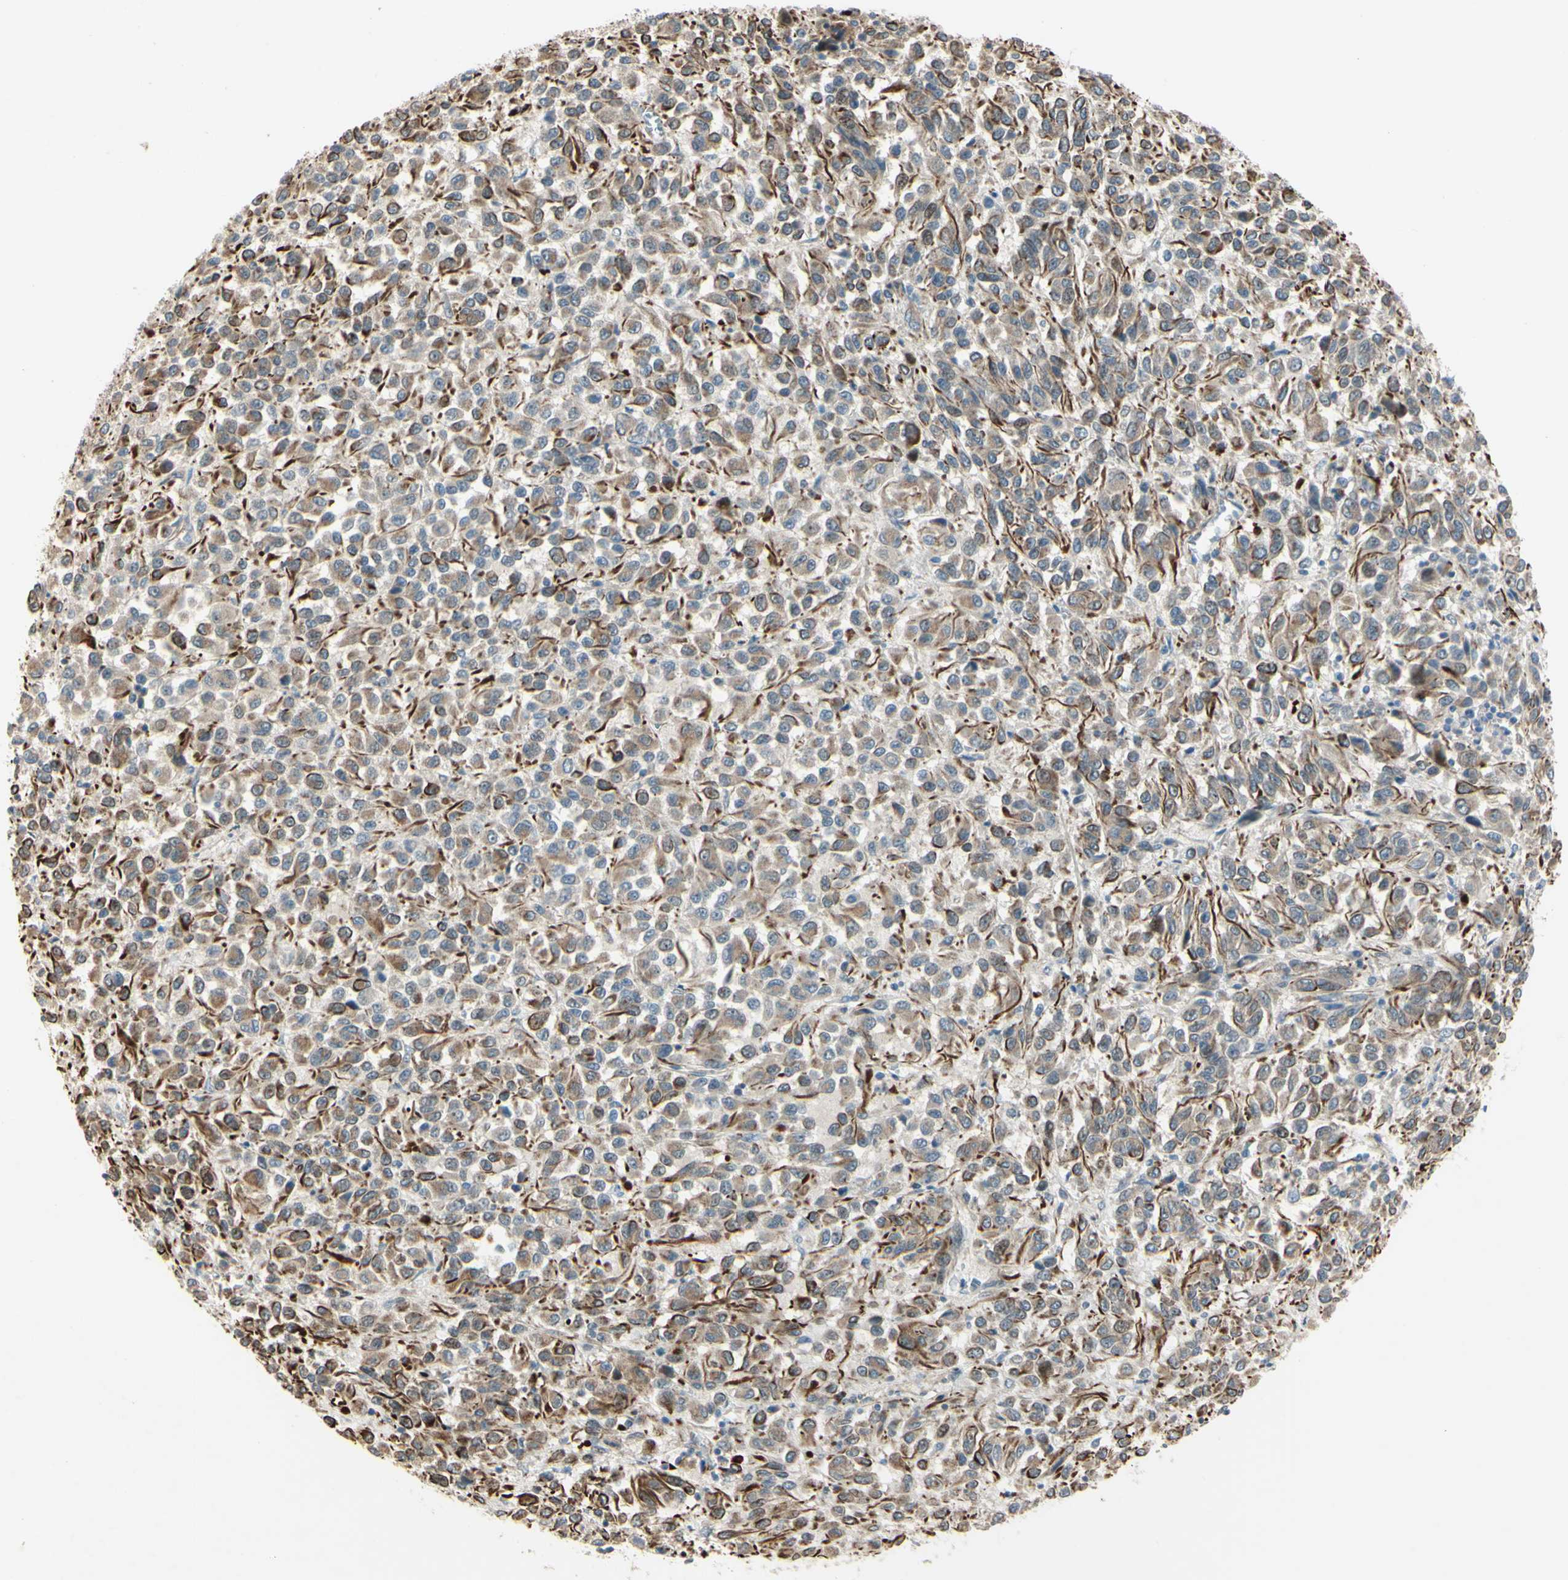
{"staining": {"intensity": "weak", "quantity": ">75%", "location": "cytoplasmic/membranous"}, "tissue": "melanoma", "cell_type": "Tumor cells", "image_type": "cancer", "snomed": [{"axis": "morphology", "description": "Malignant melanoma, Metastatic site"}, {"axis": "topography", "description": "Lung"}], "caption": "The immunohistochemical stain shows weak cytoplasmic/membranous expression in tumor cells of malignant melanoma (metastatic site) tissue.", "gene": "NDFIP1", "patient": {"sex": "male", "age": 64}}